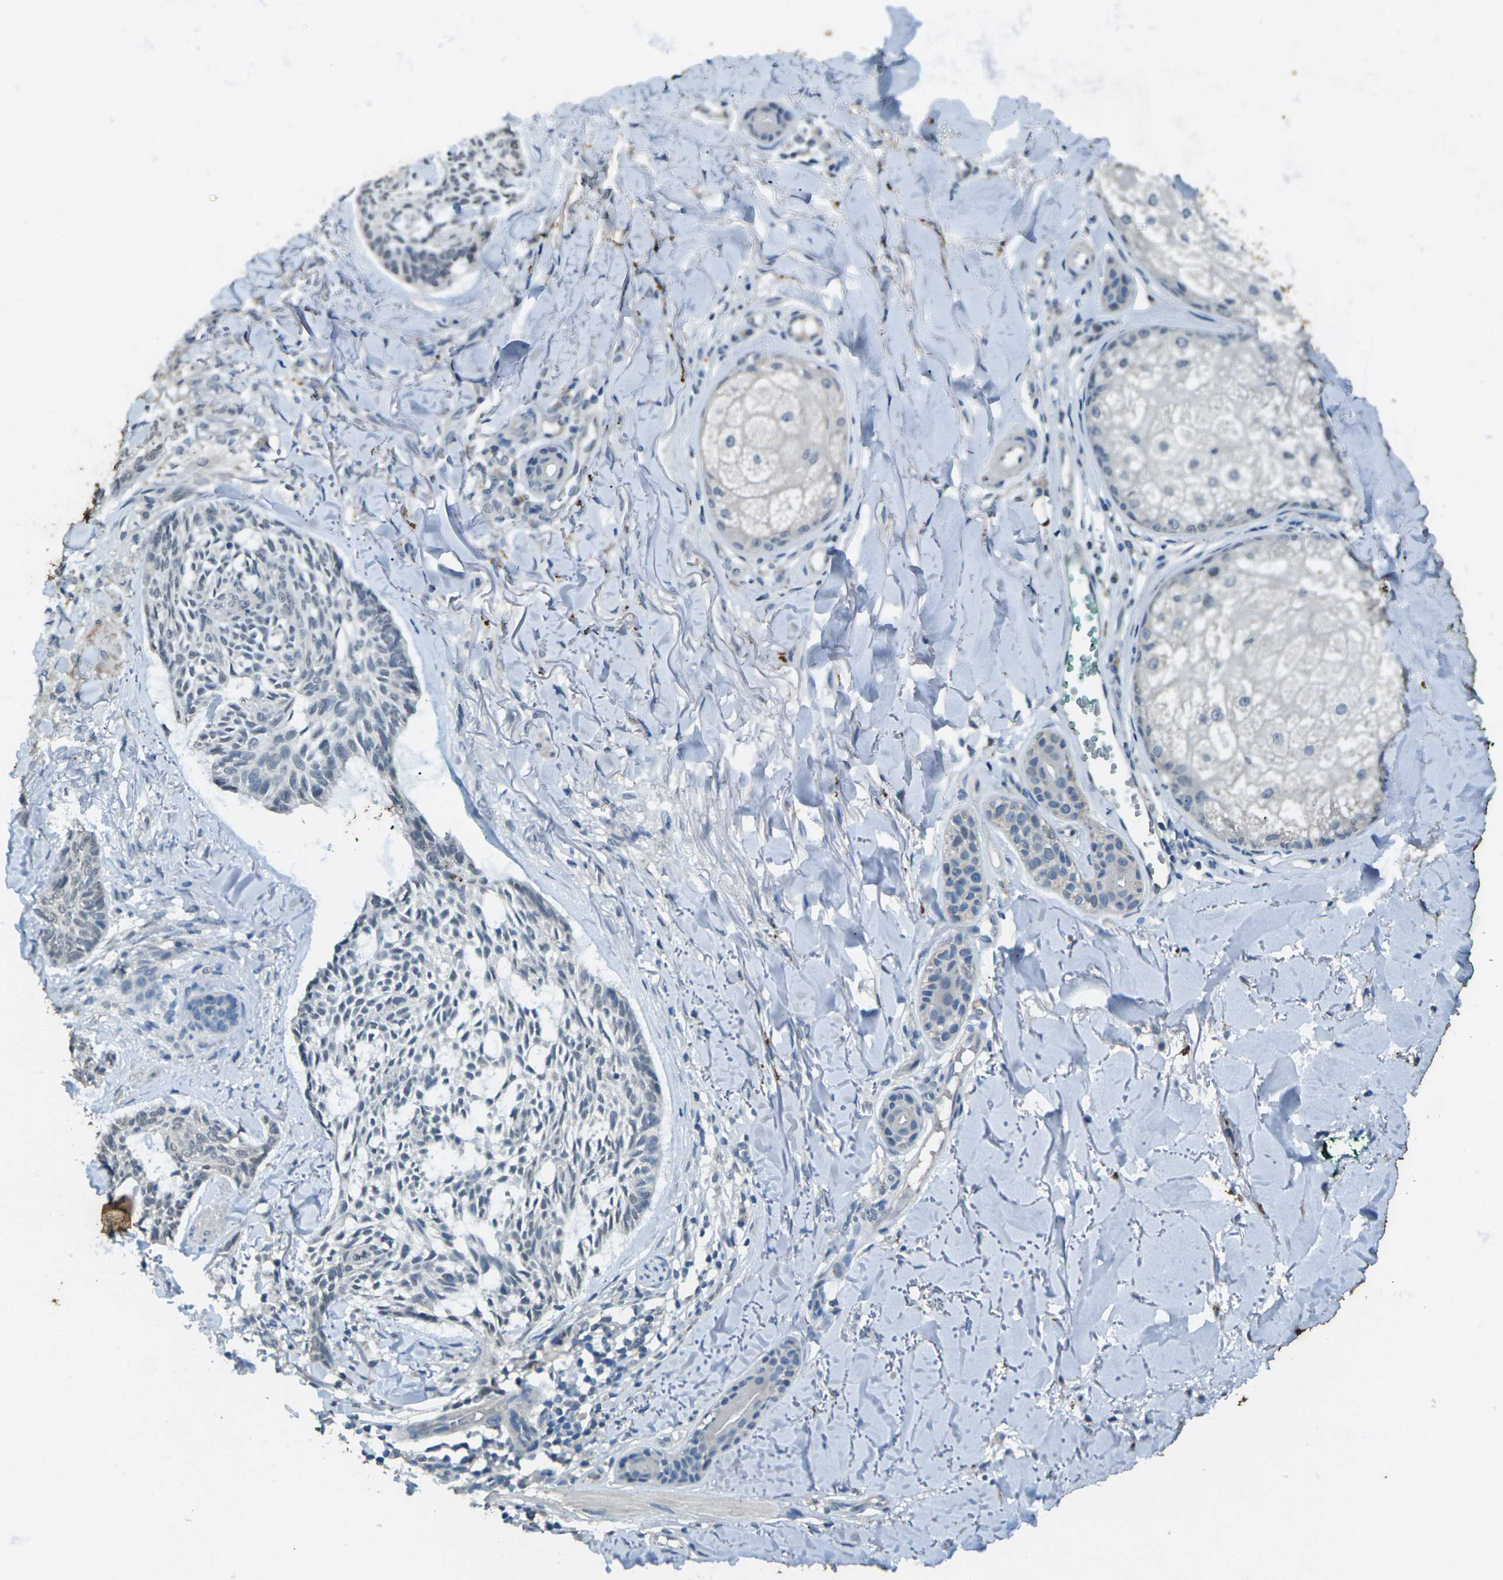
{"staining": {"intensity": "negative", "quantity": "none", "location": "none"}, "tissue": "skin cancer", "cell_type": "Tumor cells", "image_type": "cancer", "snomed": [{"axis": "morphology", "description": "Basal cell carcinoma"}, {"axis": "topography", "description": "Skin"}], "caption": "This photomicrograph is of basal cell carcinoma (skin) stained with IHC to label a protein in brown with the nuclei are counter-stained blue. There is no positivity in tumor cells. (Brightfield microscopy of DAB (3,3'-diaminobenzidine) immunohistochemistry at high magnification).", "gene": "SIGLEC14", "patient": {"sex": "male", "age": 43}}